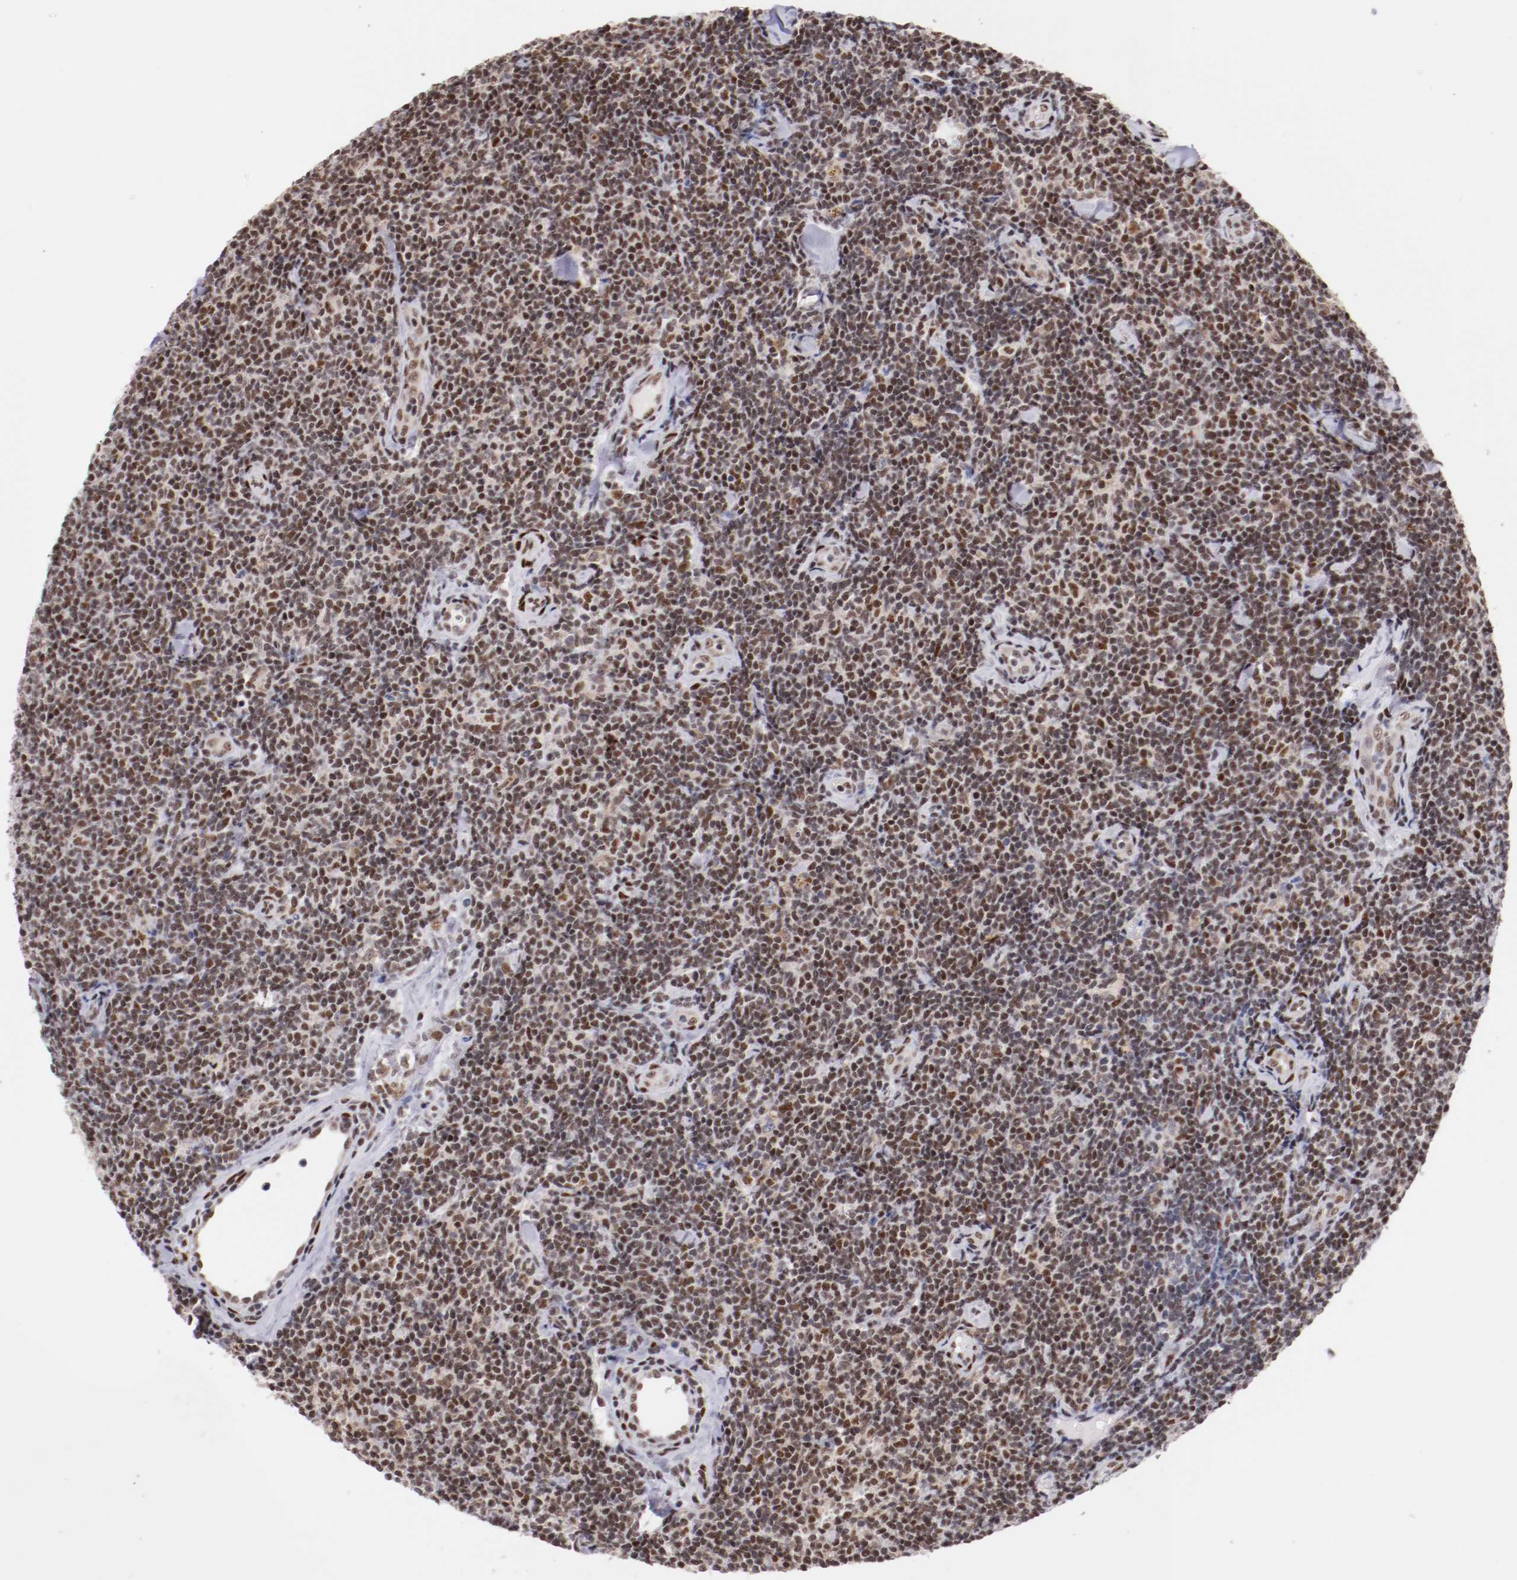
{"staining": {"intensity": "moderate", "quantity": ">75%", "location": "nuclear"}, "tissue": "lymphoma", "cell_type": "Tumor cells", "image_type": "cancer", "snomed": [{"axis": "morphology", "description": "Malignant lymphoma, non-Hodgkin's type, Low grade"}, {"axis": "topography", "description": "Lymph node"}], "caption": "There is medium levels of moderate nuclear positivity in tumor cells of lymphoma, as demonstrated by immunohistochemical staining (brown color).", "gene": "SRF", "patient": {"sex": "female", "age": 56}}